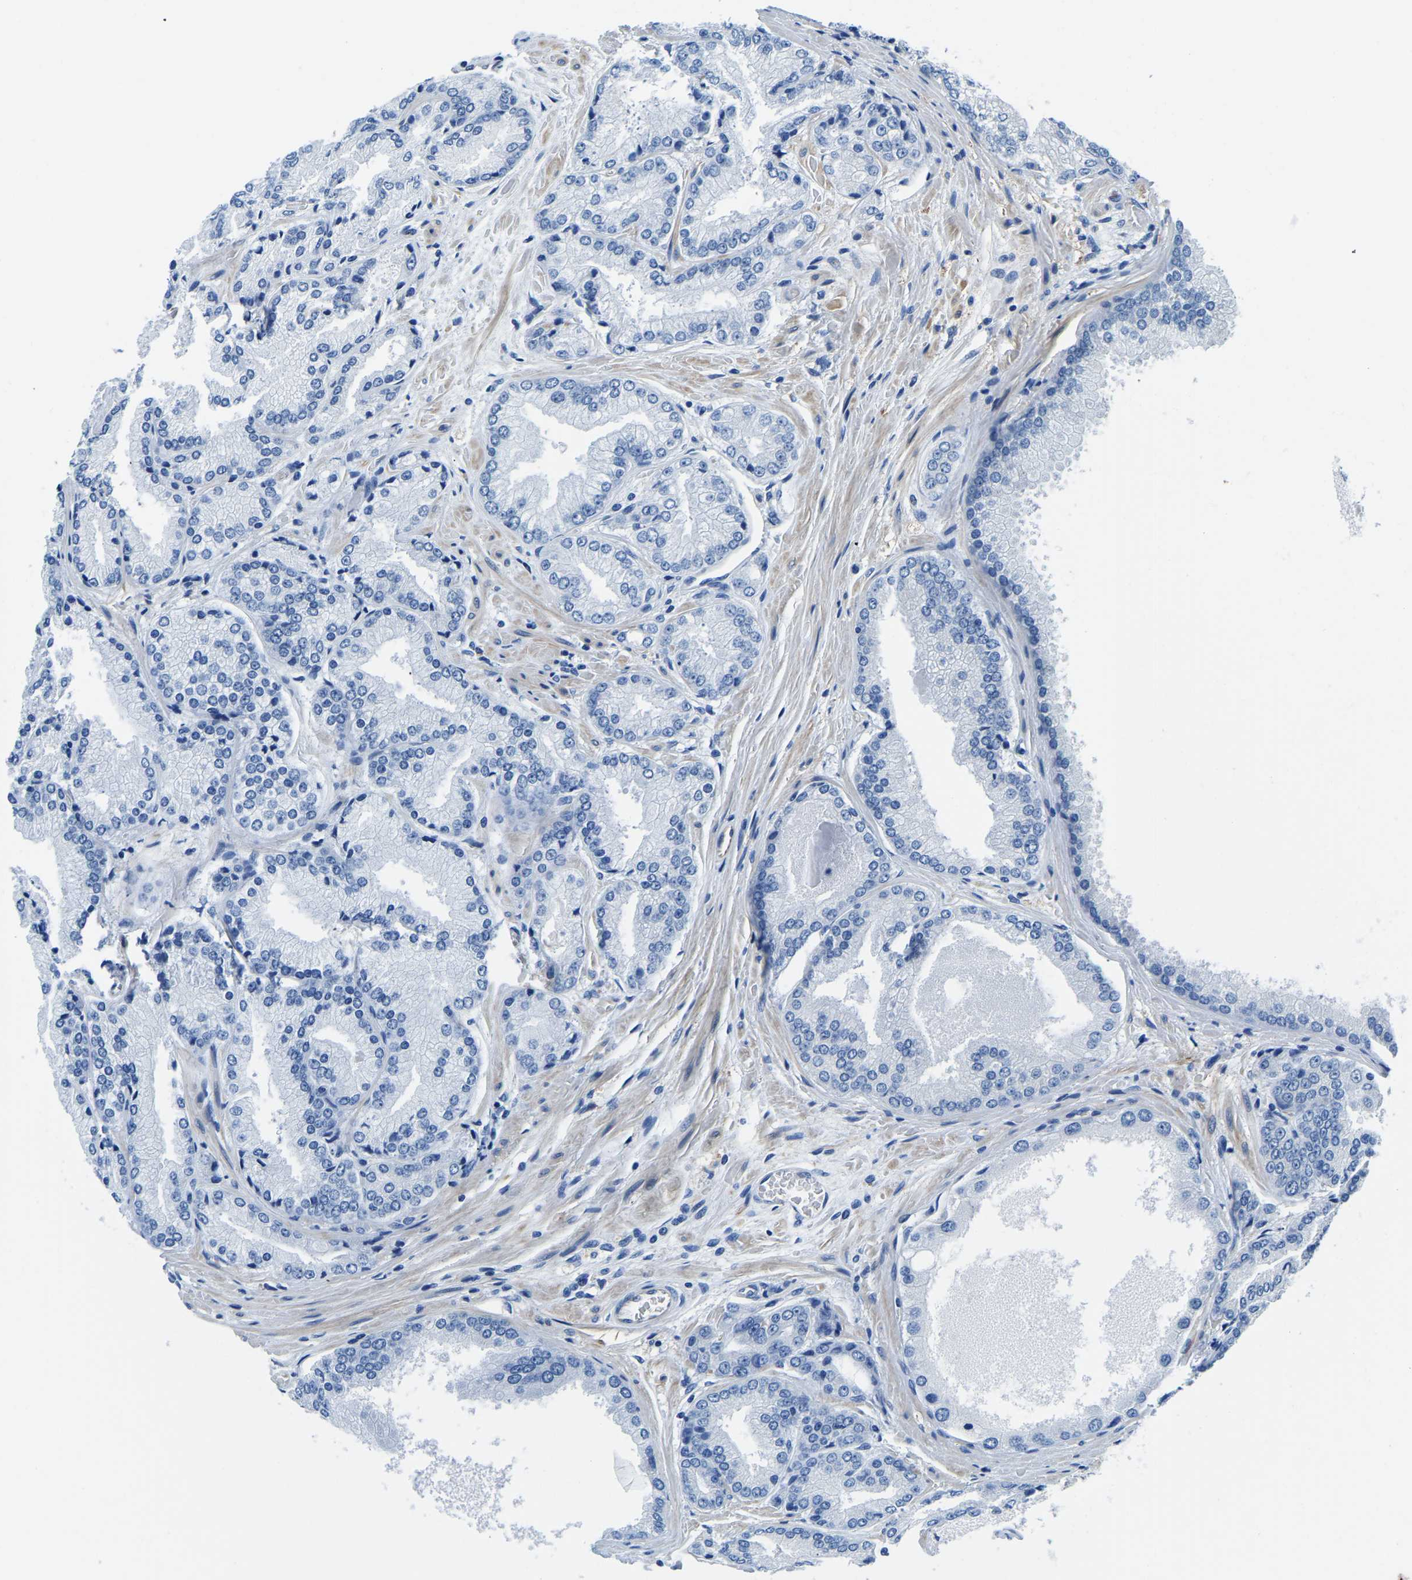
{"staining": {"intensity": "negative", "quantity": "none", "location": "none"}, "tissue": "prostate cancer", "cell_type": "Tumor cells", "image_type": "cancer", "snomed": [{"axis": "morphology", "description": "Adenocarcinoma, High grade"}, {"axis": "topography", "description": "Prostate"}], "caption": "This is an IHC micrograph of human prostate cancer. There is no positivity in tumor cells.", "gene": "MS4A3", "patient": {"sex": "male", "age": 59}}